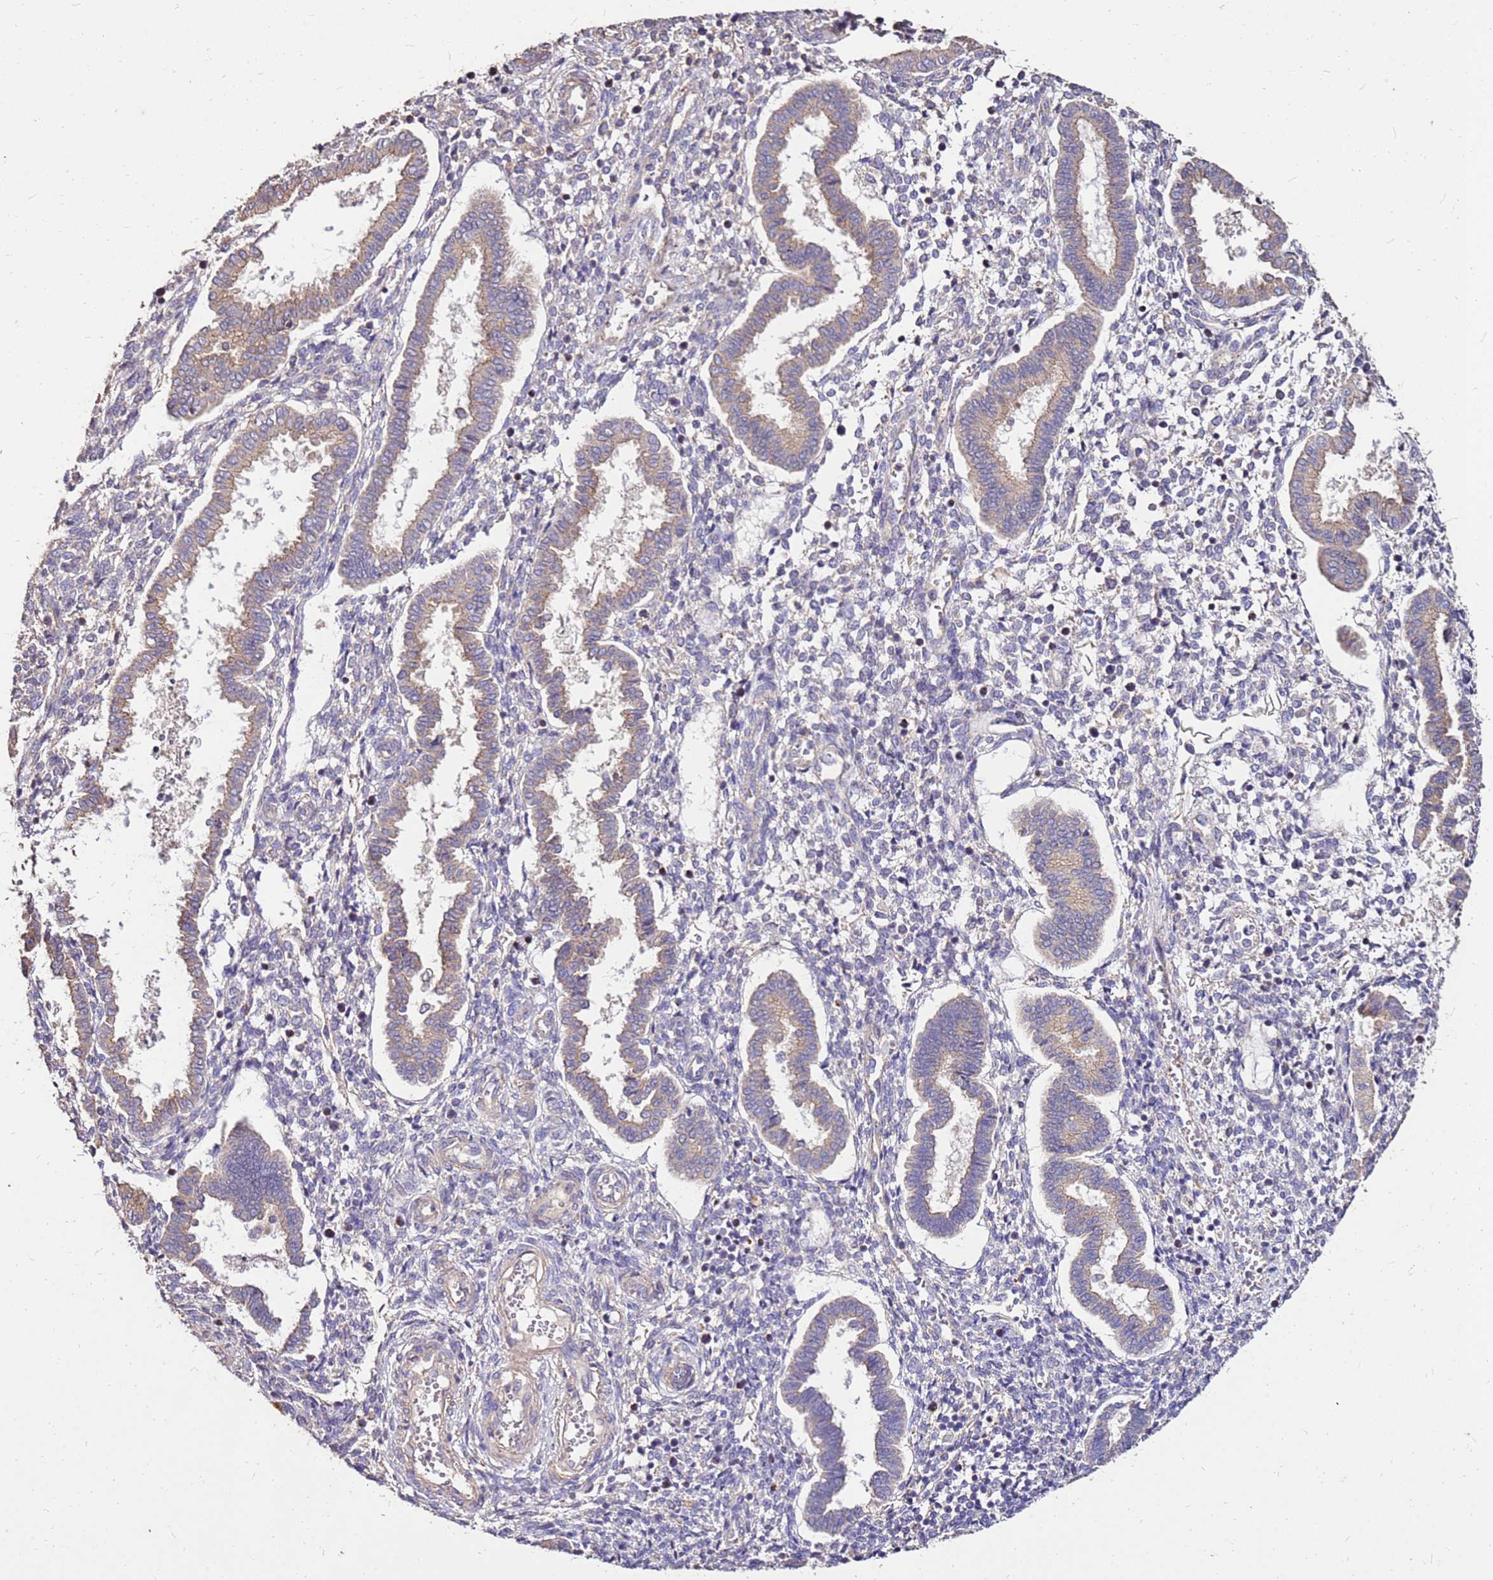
{"staining": {"intensity": "weak", "quantity": "25%-75%", "location": "cytoplasmic/membranous"}, "tissue": "endometrium", "cell_type": "Cells in endometrial stroma", "image_type": "normal", "snomed": [{"axis": "morphology", "description": "Normal tissue, NOS"}, {"axis": "topography", "description": "Endometrium"}], "caption": "A photomicrograph of endometrium stained for a protein reveals weak cytoplasmic/membranous brown staining in cells in endometrial stroma. The staining was performed using DAB (3,3'-diaminobenzidine) to visualize the protein expression in brown, while the nuclei were stained in blue with hematoxylin (Magnification: 20x).", "gene": "EXD3", "patient": {"sex": "female", "age": 24}}